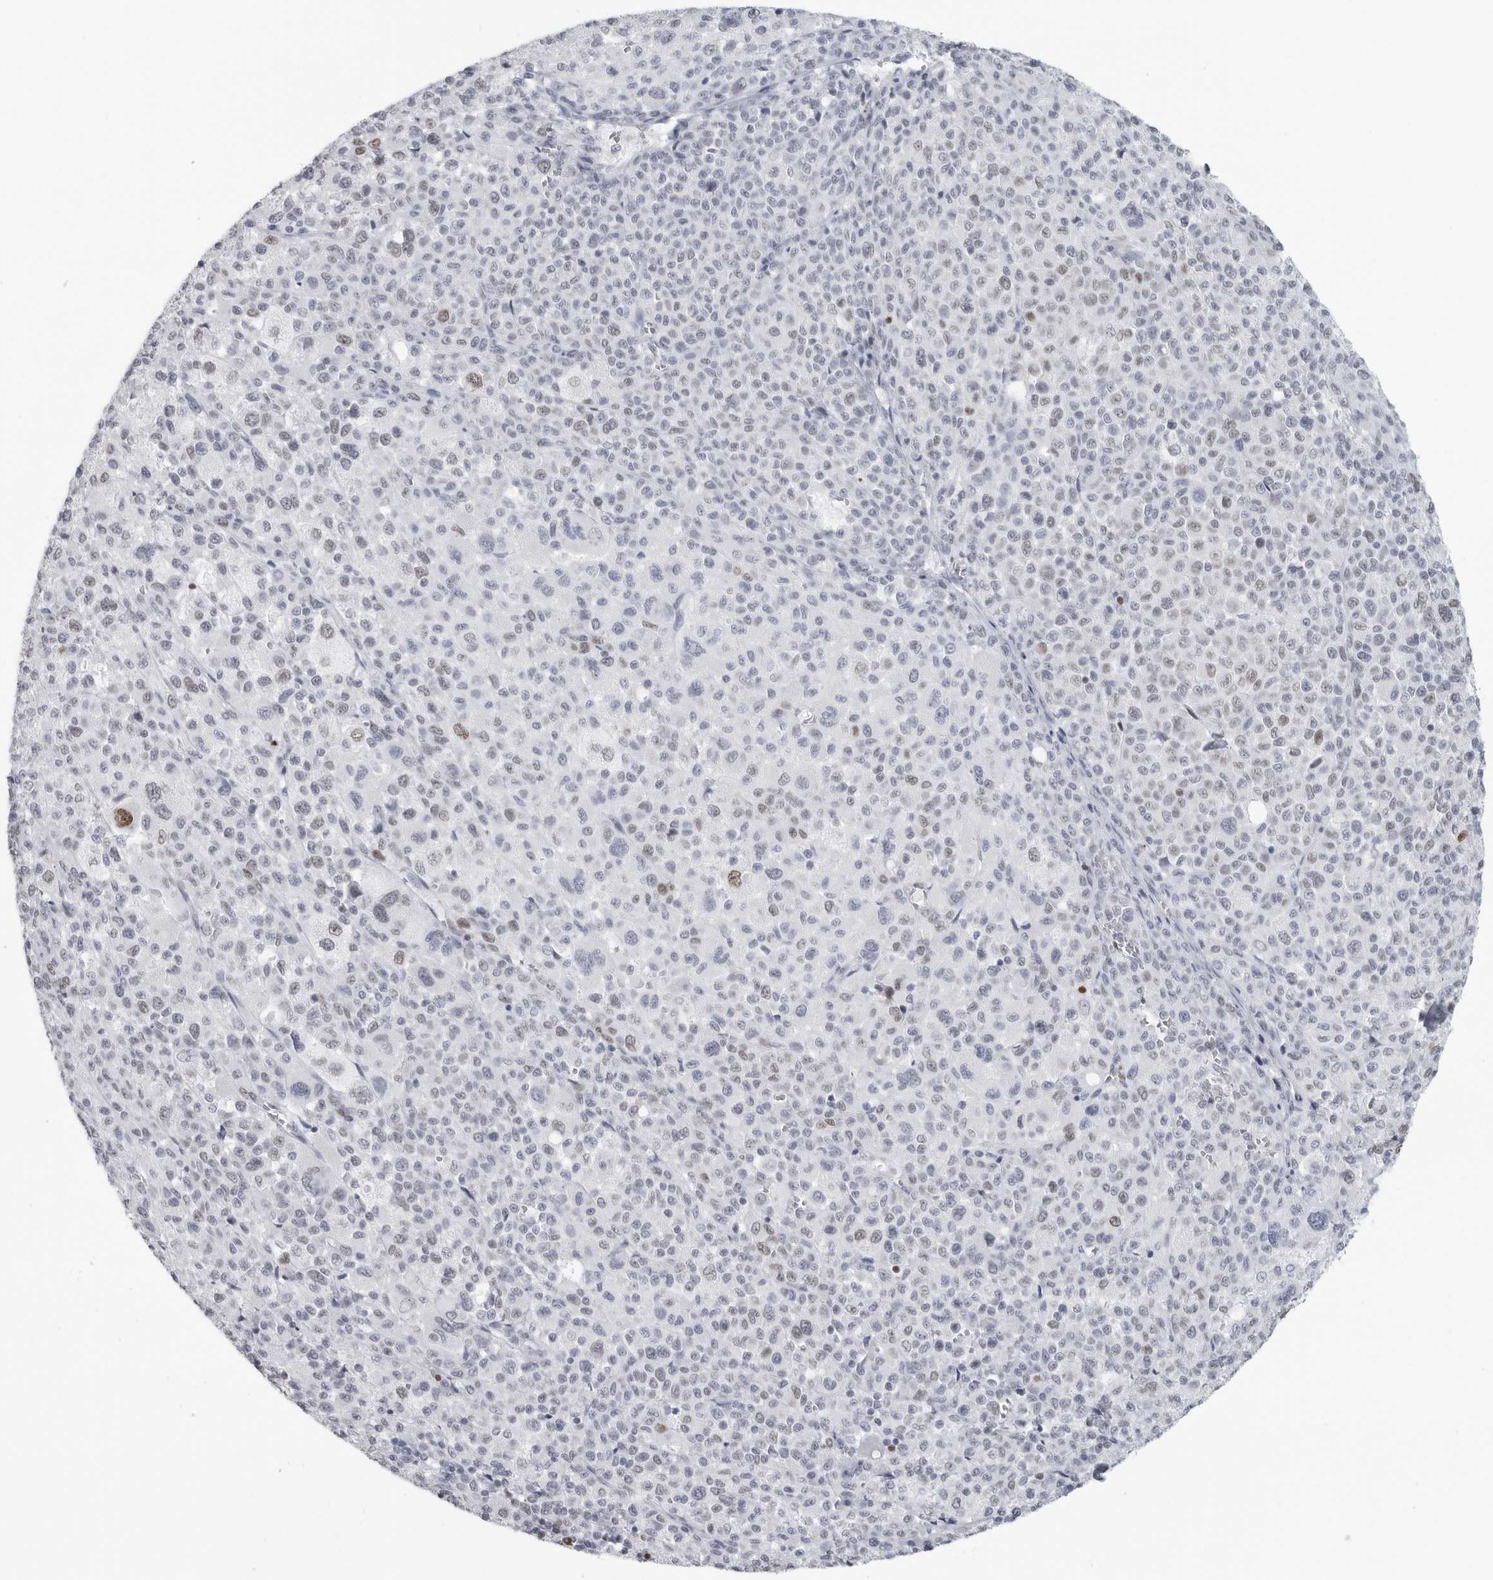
{"staining": {"intensity": "weak", "quantity": "<25%", "location": "nuclear"}, "tissue": "melanoma", "cell_type": "Tumor cells", "image_type": "cancer", "snomed": [{"axis": "morphology", "description": "Malignant melanoma, Metastatic site"}, {"axis": "topography", "description": "Skin"}], "caption": "This is a image of immunohistochemistry (IHC) staining of melanoma, which shows no positivity in tumor cells.", "gene": "SATB2", "patient": {"sex": "female", "age": 74}}